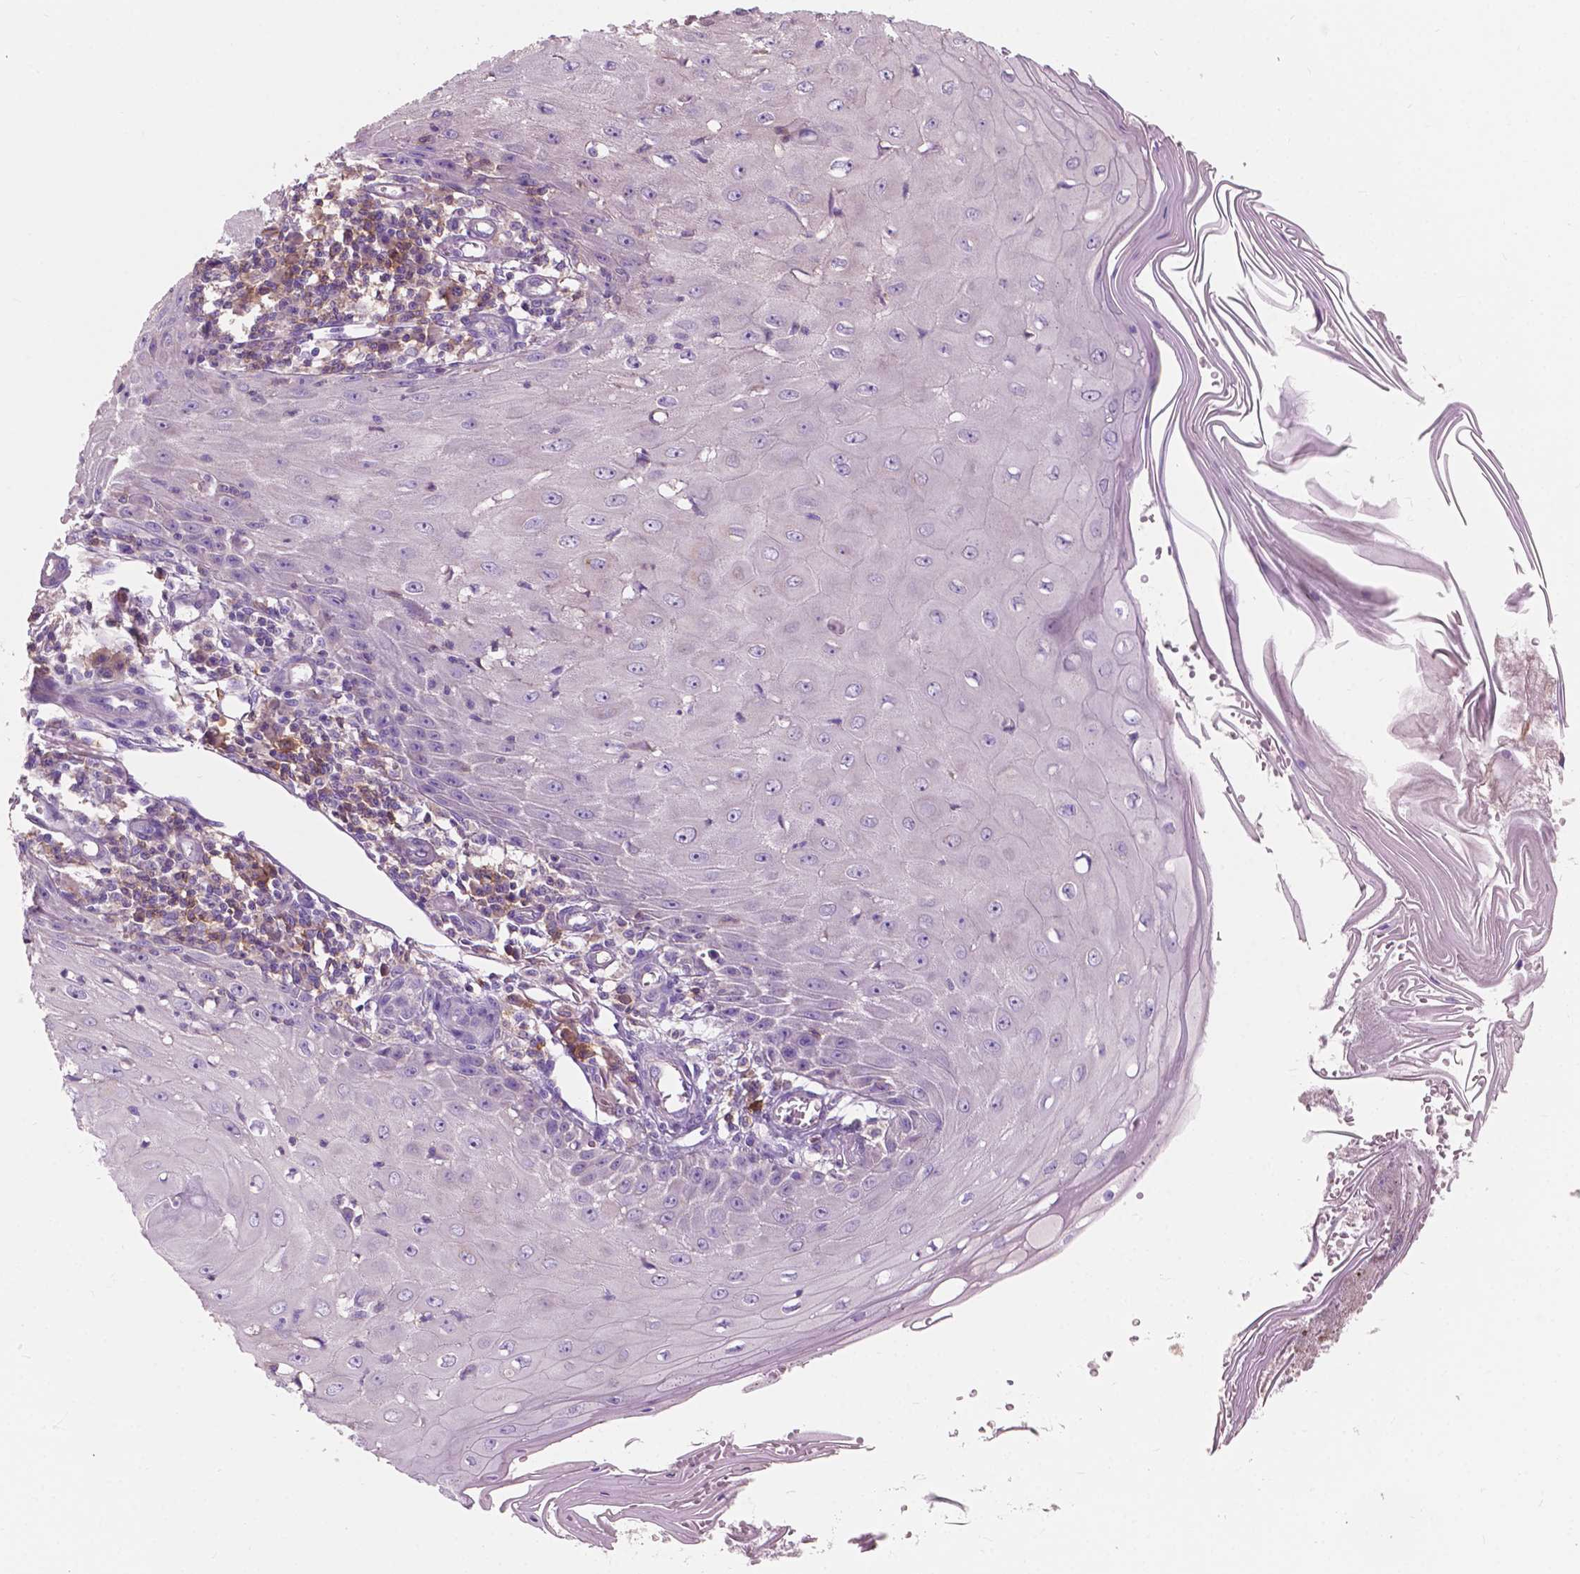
{"staining": {"intensity": "negative", "quantity": "none", "location": "none"}, "tissue": "skin cancer", "cell_type": "Tumor cells", "image_type": "cancer", "snomed": [{"axis": "morphology", "description": "Squamous cell carcinoma, NOS"}, {"axis": "topography", "description": "Skin"}], "caption": "High power microscopy image of an IHC histopathology image of skin cancer, revealing no significant expression in tumor cells.", "gene": "SEMA4A", "patient": {"sex": "female", "age": 73}}